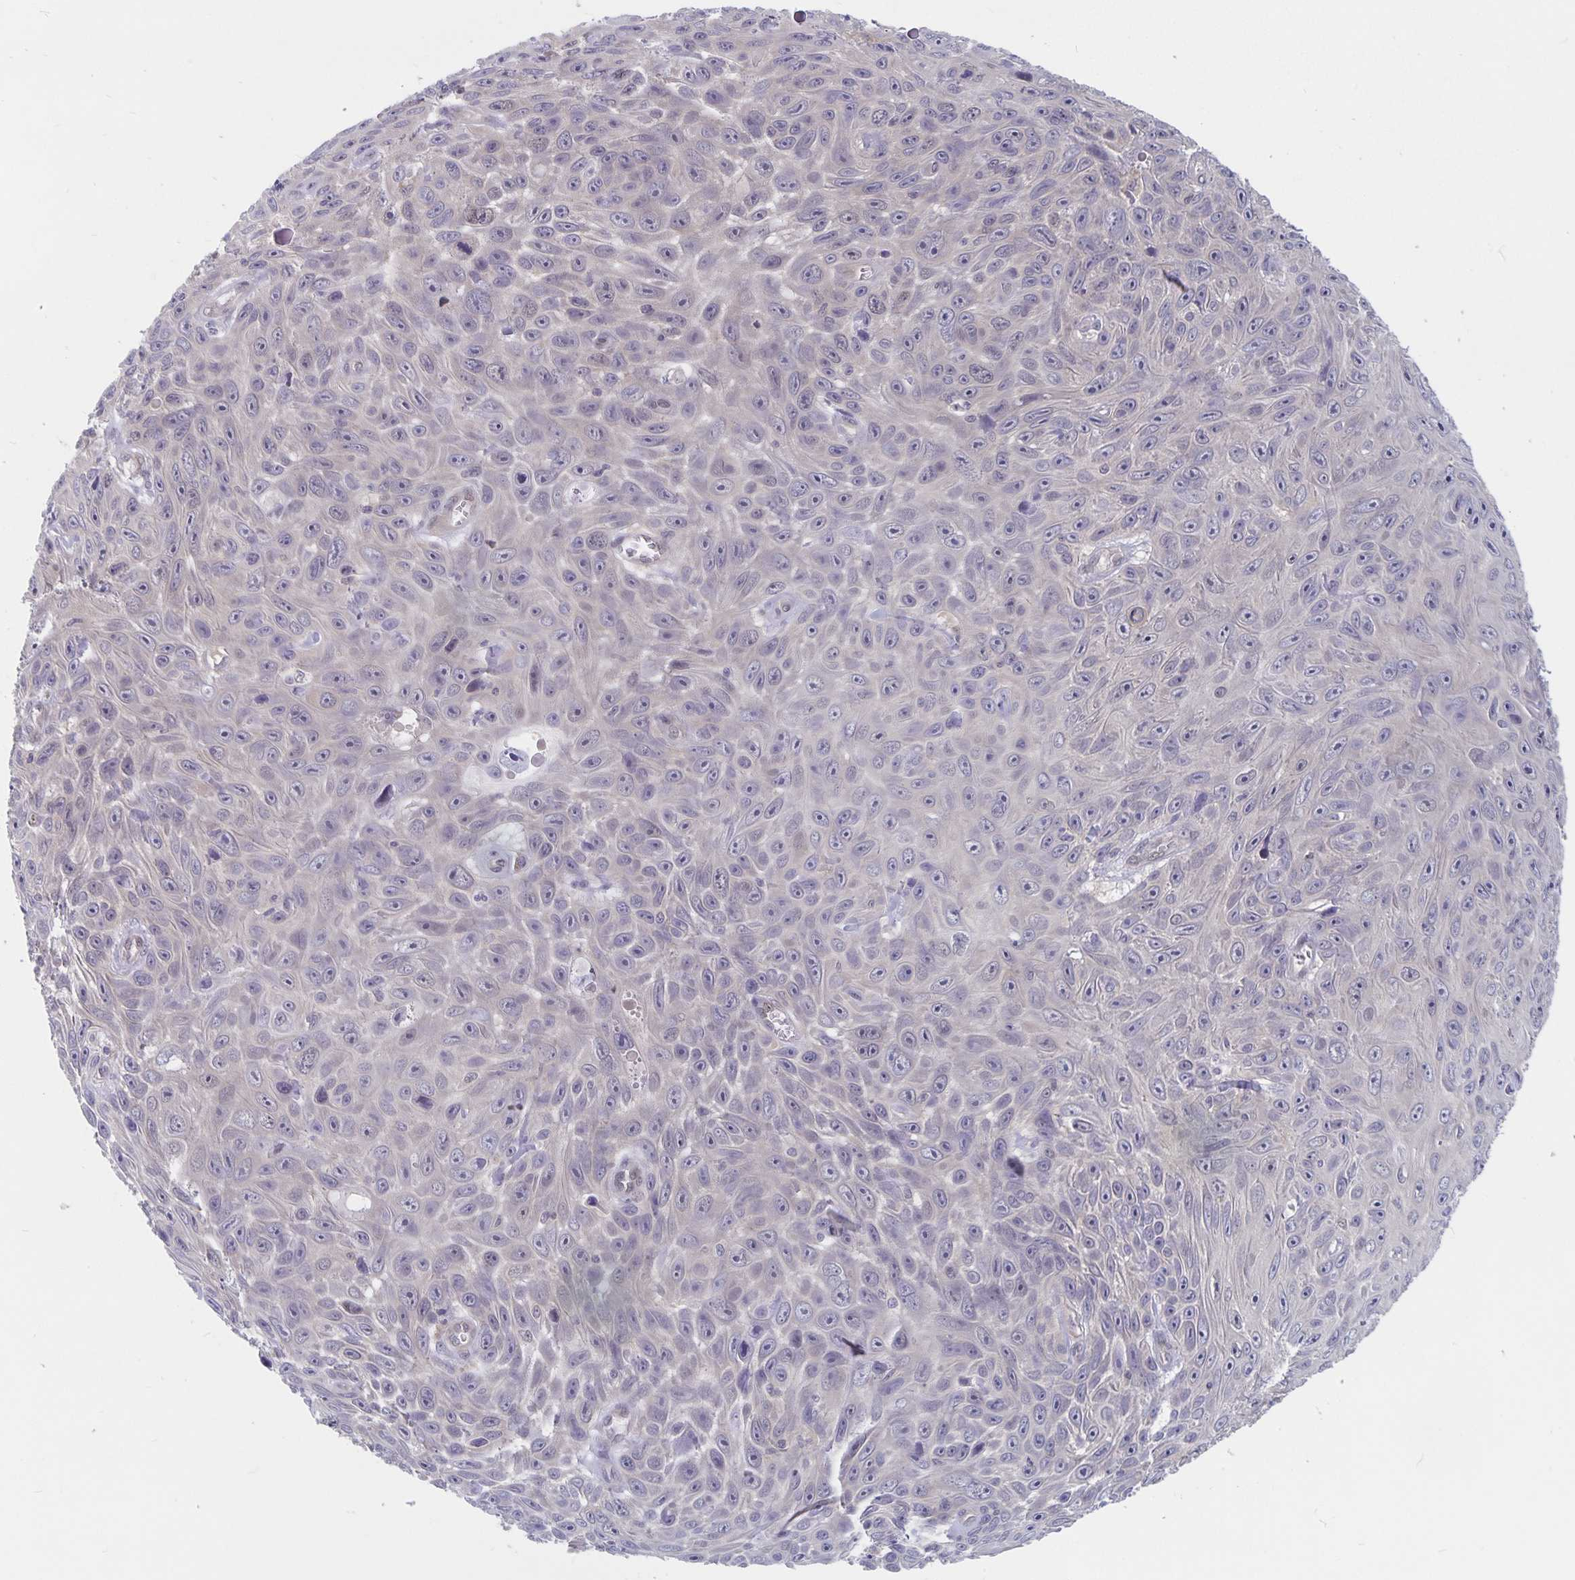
{"staining": {"intensity": "weak", "quantity": "<25%", "location": "nuclear"}, "tissue": "skin cancer", "cell_type": "Tumor cells", "image_type": "cancer", "snomed": [{"axis": "morphology", "description": "Squamous cell carcinoma, NOS"}, {"axis": "topography", "description": "Skin"}], "caption": "DAB immunohistochemical staining of skin cancer (squamous cell carcinoma) reveals no significant expression in tumor cells. (Stains: DAB immunohistochemistry (IHC) with hematoxylin counter stain, Microscopy: brightfield microscopy at high magnification).", "gene": "BAG6", "patient": {"sex": "male", "age": 82}}